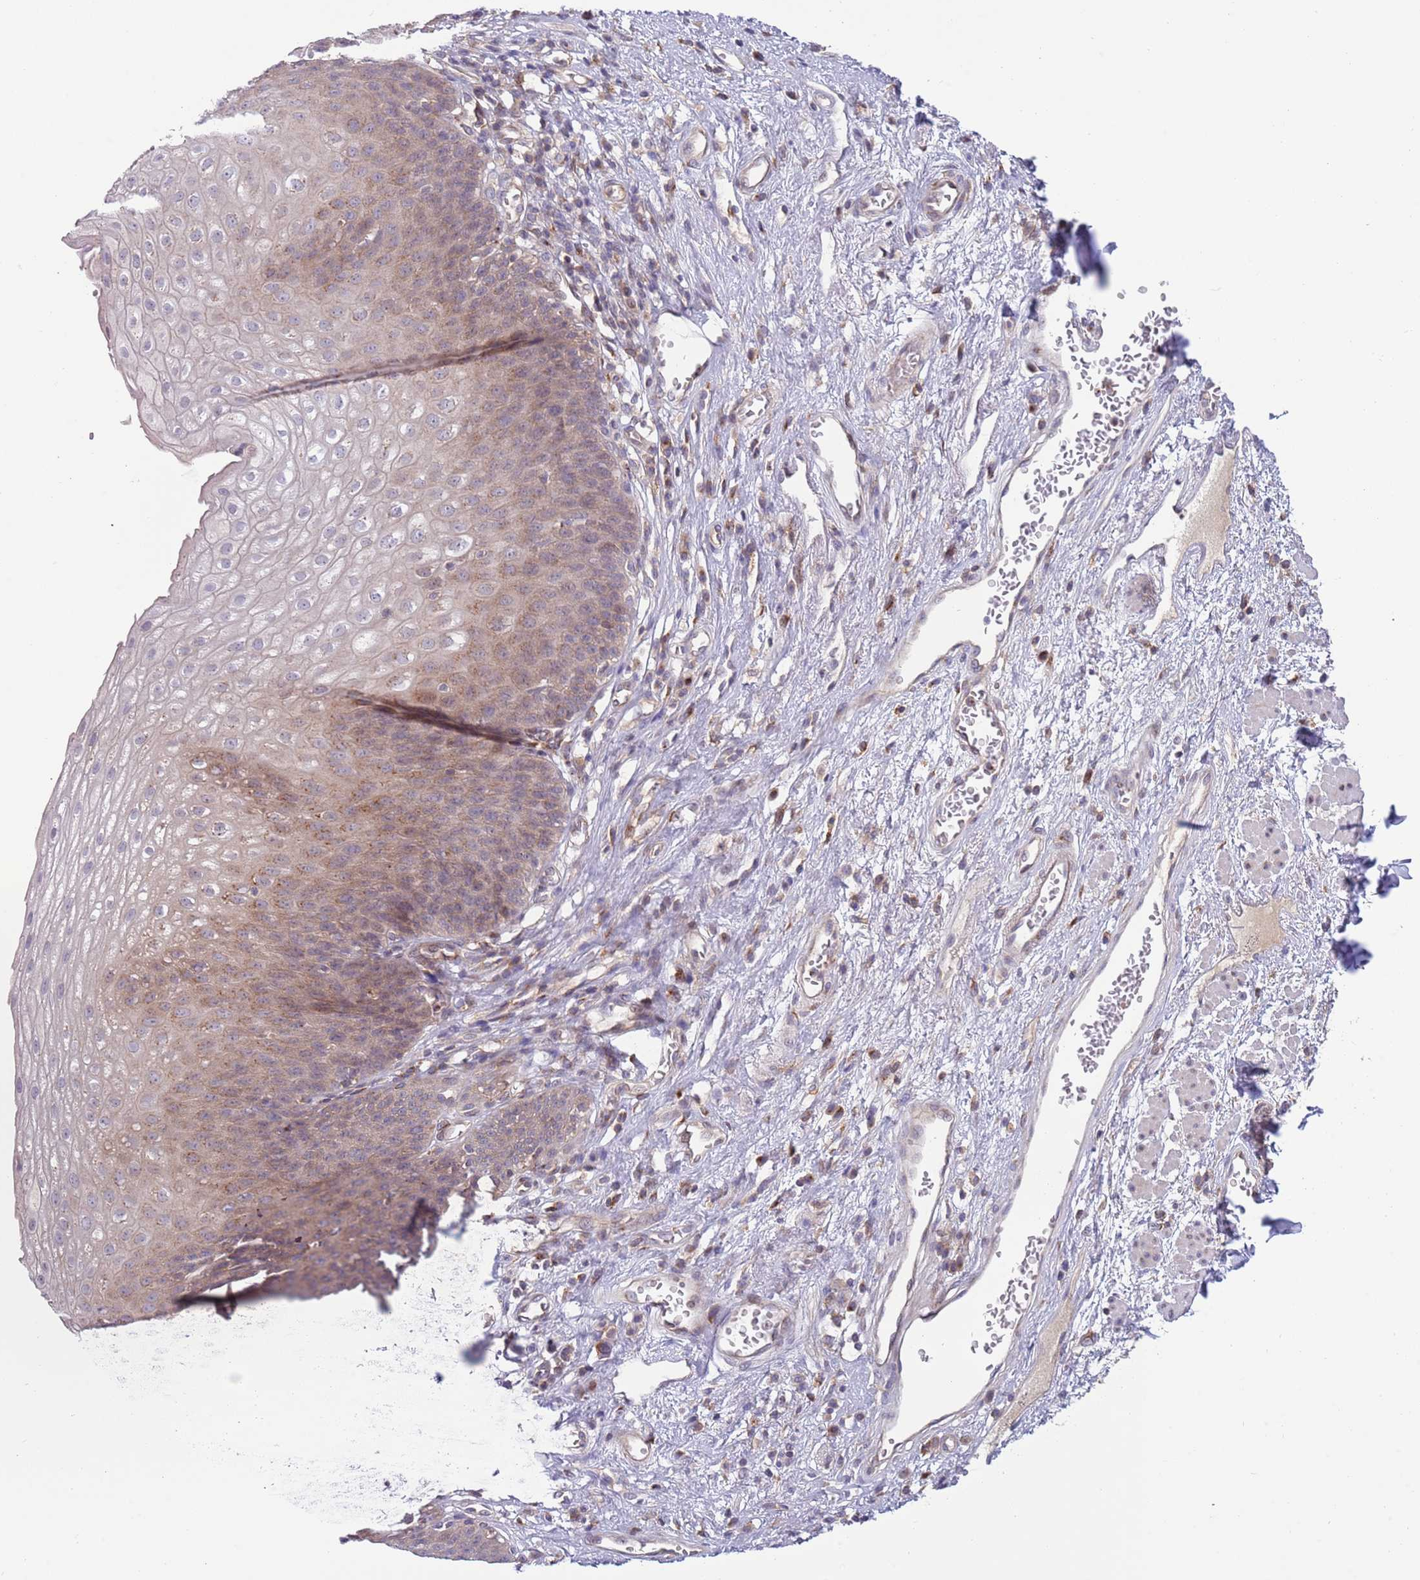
{"staining": {"intensity": "weak", "quantity": "25%-75%", "location": "cytoplasmic/membranous"}, "tissue": "esophagus", "cell_type": "Squamous epithelial cells", "image_type": "normal", "snomed": [{"axis": "morphology", "description": "Normal tissue, NOS"}, {"axis": "topography", "description": "Esophagus"}], "caption": "A histopathology image showing weak cytoplasmic/membranous positivity in approximately 25%-75% of squamous epithelial cells in benign esophagus, as visualized by brown immunohistochemical staining.", "gene": "BTBD7", "patient": {"sex": "male", "age": 71}}